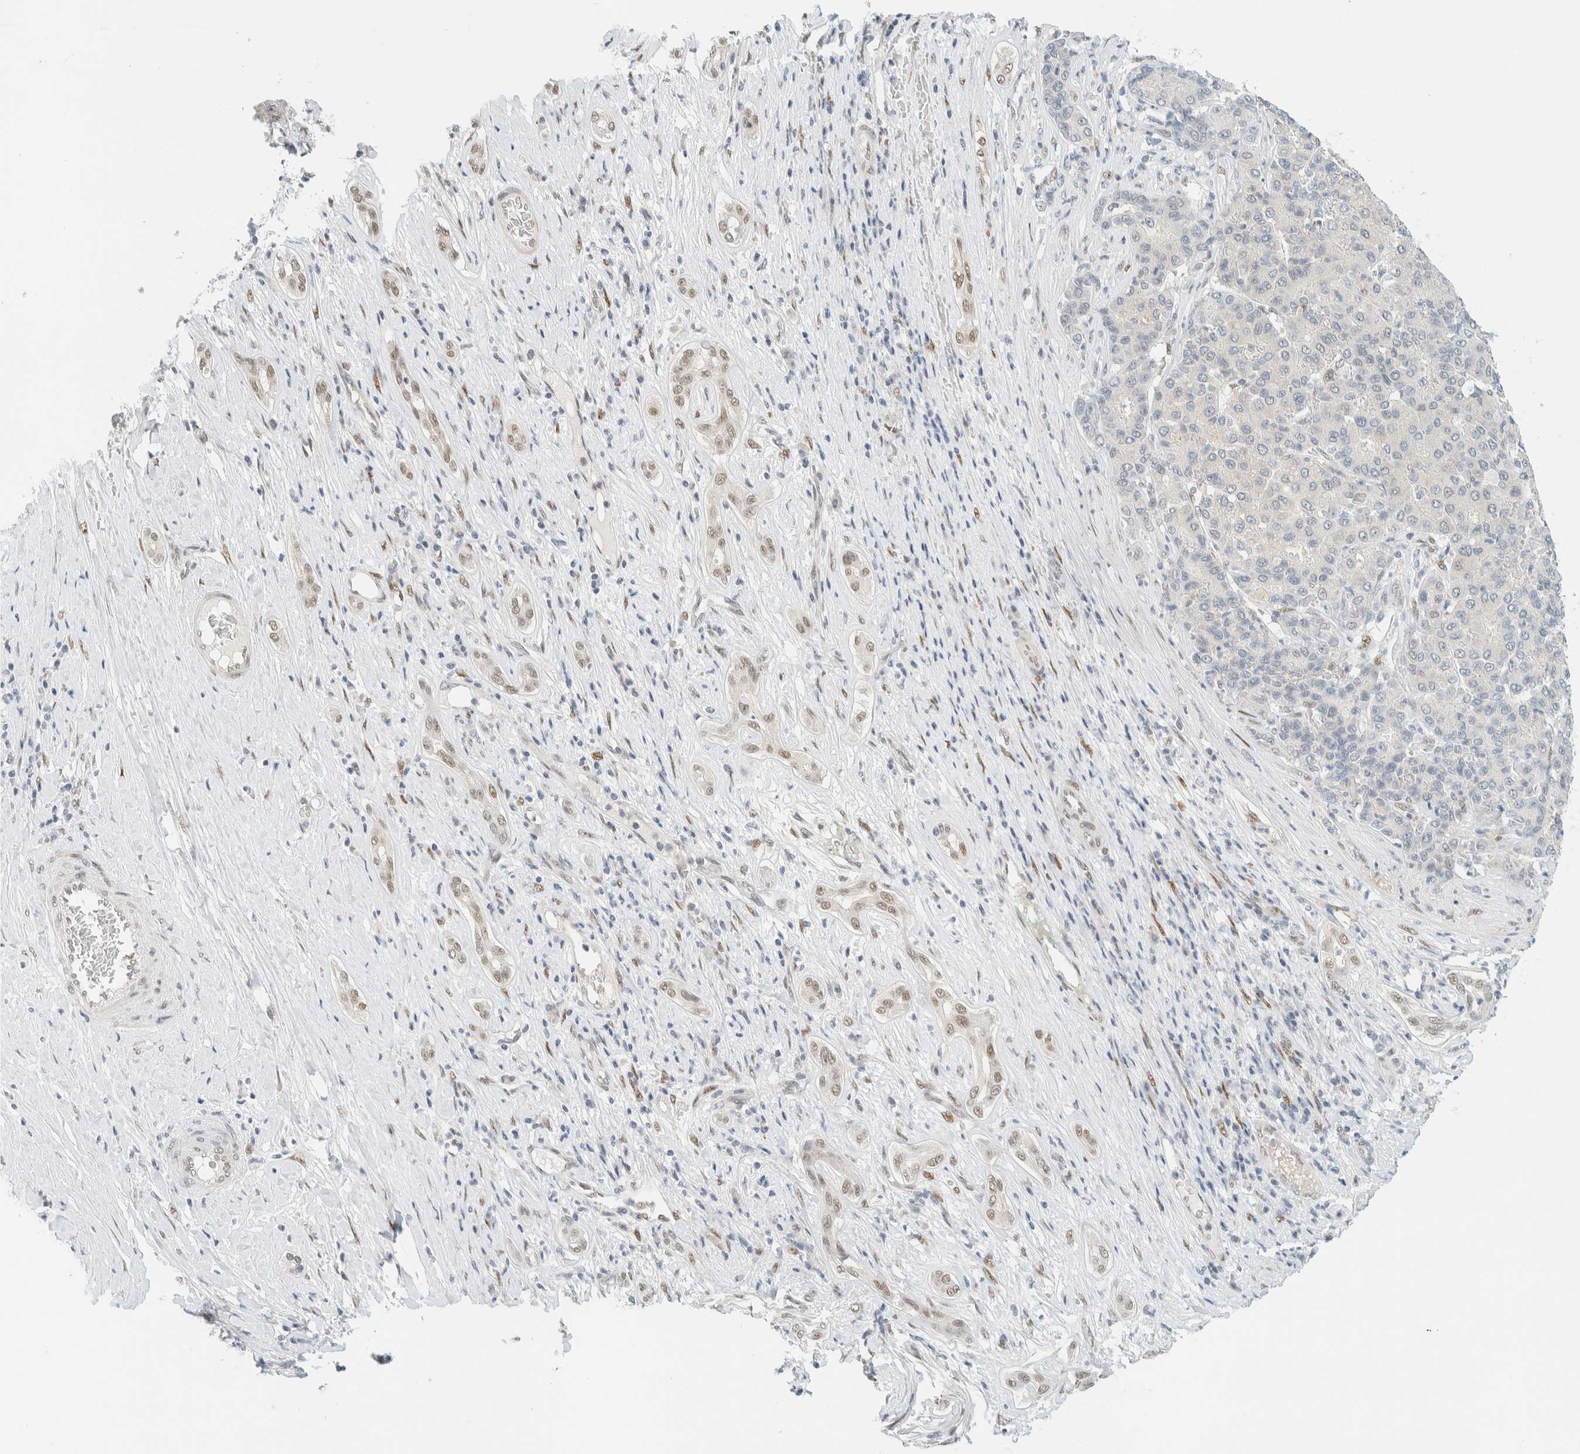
{"staining": {"intensity": "negative", "quantity": "none", "location": "none"}, "tissue": "liver cancer", "cell_type": "Tumor cells", "image_type": "cancer", "snomed": [{"axis": "morphology", "description": "Carcinoma, Hepatocellular, NOS"}, {"axis": "topography", "description": "Liver"}], "caption": "DAB immunohistochemical staining of hepatocellular carcinoma (liver) reveals no significant positivity in tumor cells.", "gene": "ZNF683", "patient": {"sex": "male", "age": 65}}